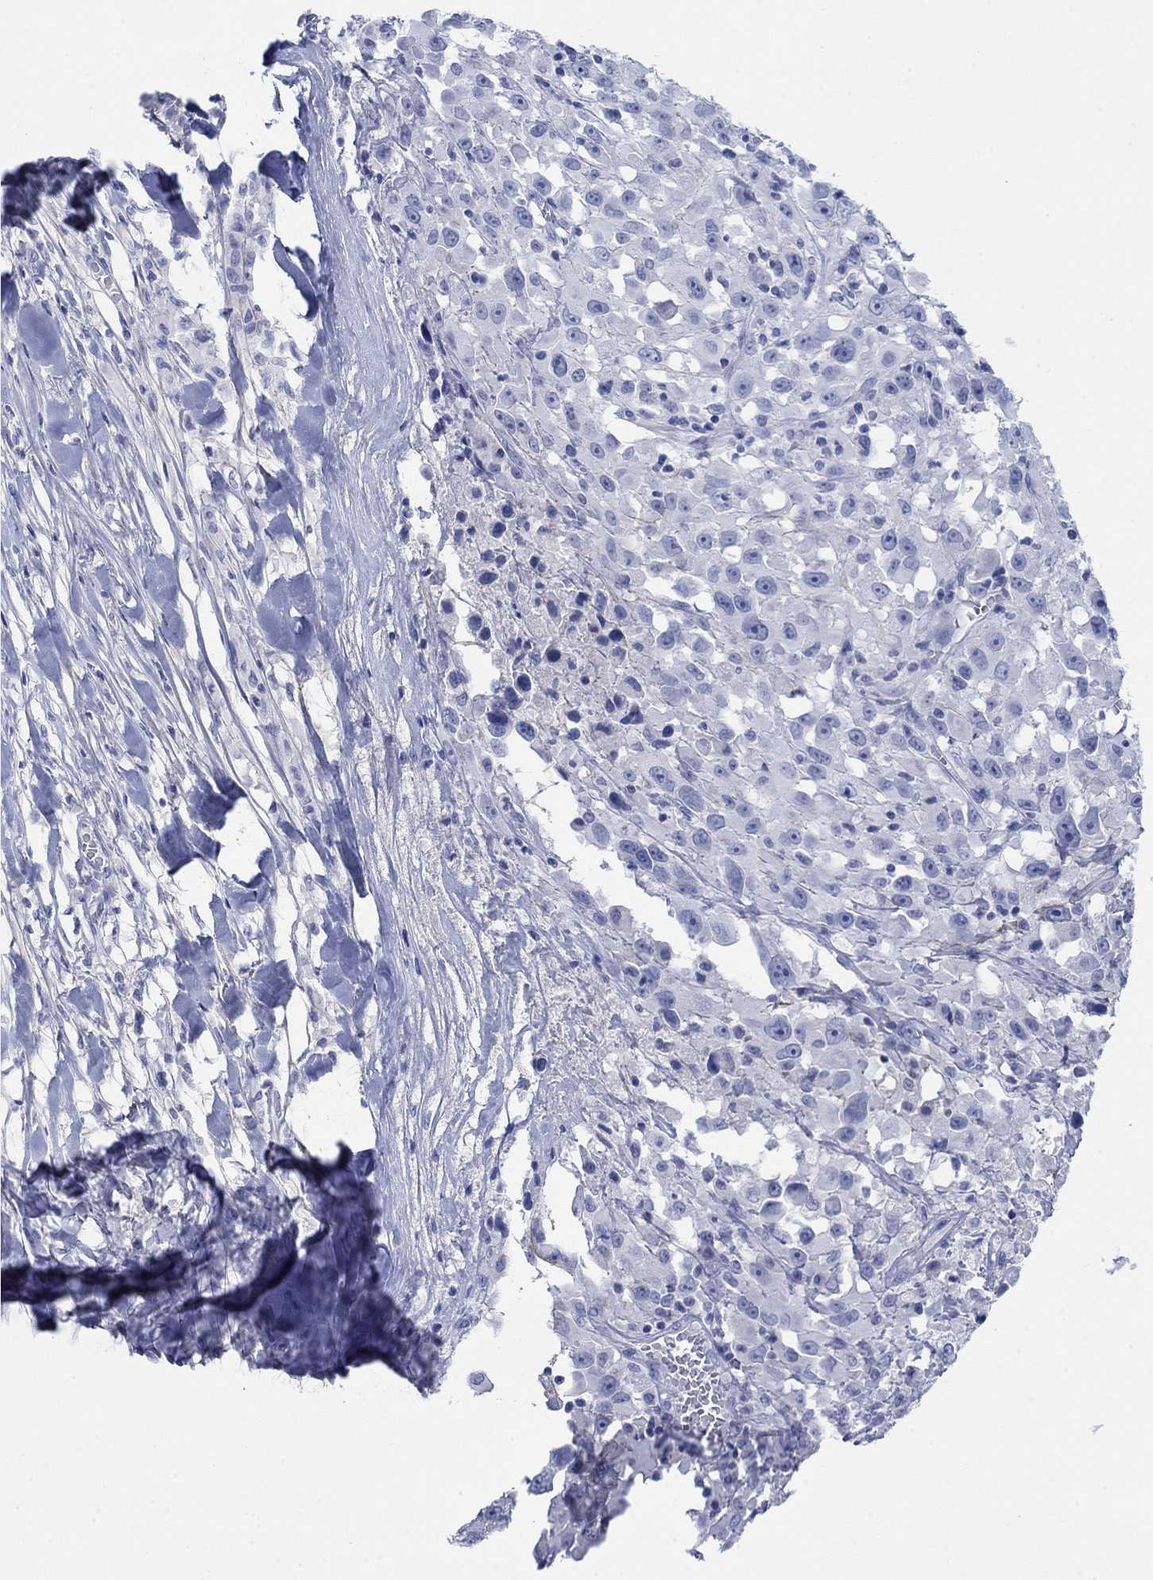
{"staining": {"intensity": "negative", "quantity": "none", "location": "none"}, "tissue": "melanoma", "cell_type": "Tumor cells", "image_type": "cancer", "snomed": [{"axis": "morphology", "description": "Malignant melanoma, Metastatic site"}, {"axis": "topography", "description": "Lymph node"}], "caption": "Immunohistochemistry (IHC) of human malignant melanoma (metastatic site) demonstrates no staining in tumor cells.", "gene": "PDYN", "patient": {"sex": "male", "age": 50}}